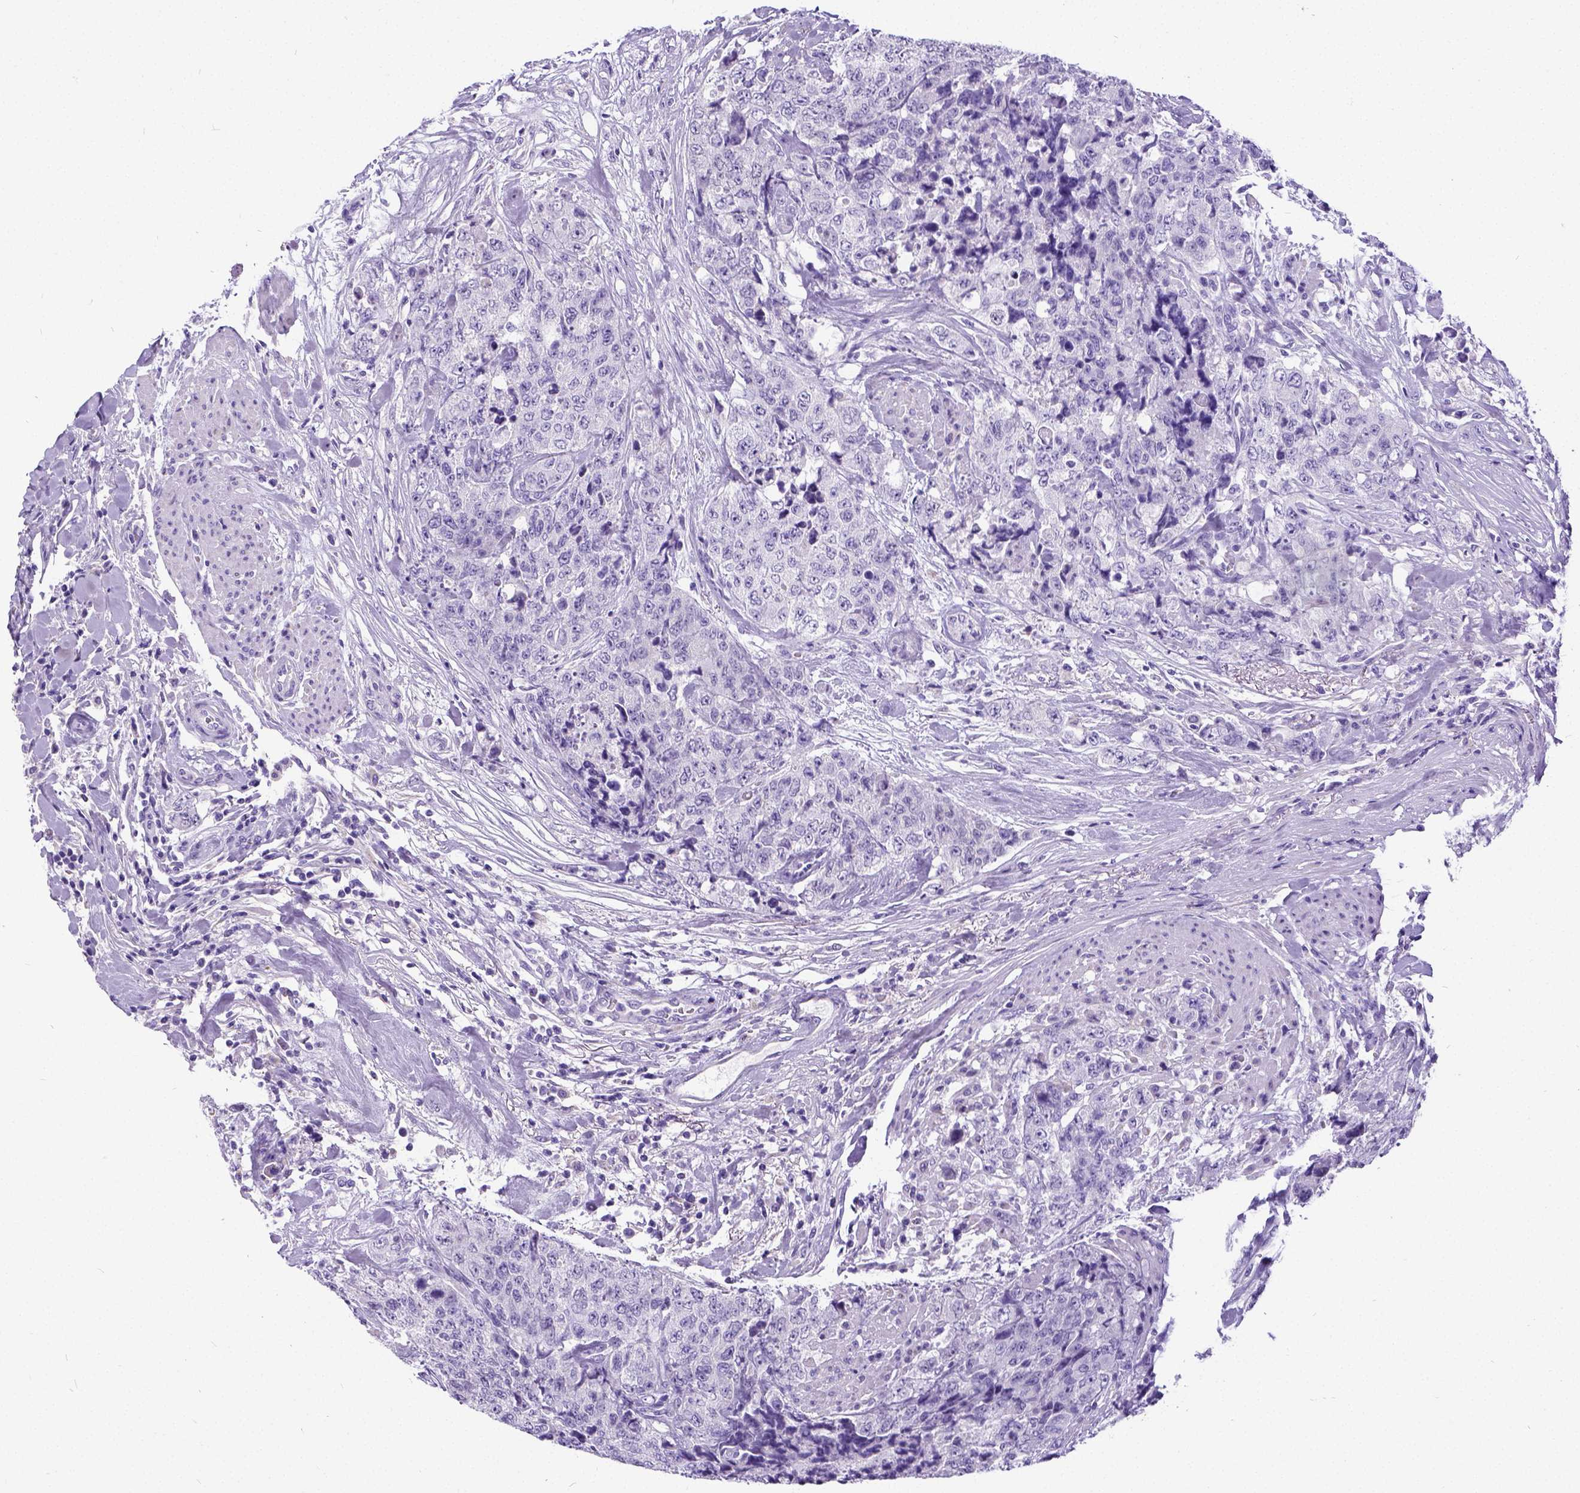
{"staining": {"intensity": "negative", "quantity": "none", "location": "none"}, "tissue": "urothelial cancer", "cell_type": "Tumor cells", "image_type": "cancer", "snomed": [{"axis": "morphology", "description": "Urothelial carcinoma, High grade"}, {"axis": "topography", "description": "Urinary bladder"}], "caption": "Tumor cells show no significant protein positivity in high-grade urothelial carcinoma.", "gene": "SATB2", "patient": {"sex": "female", "age": 78}}